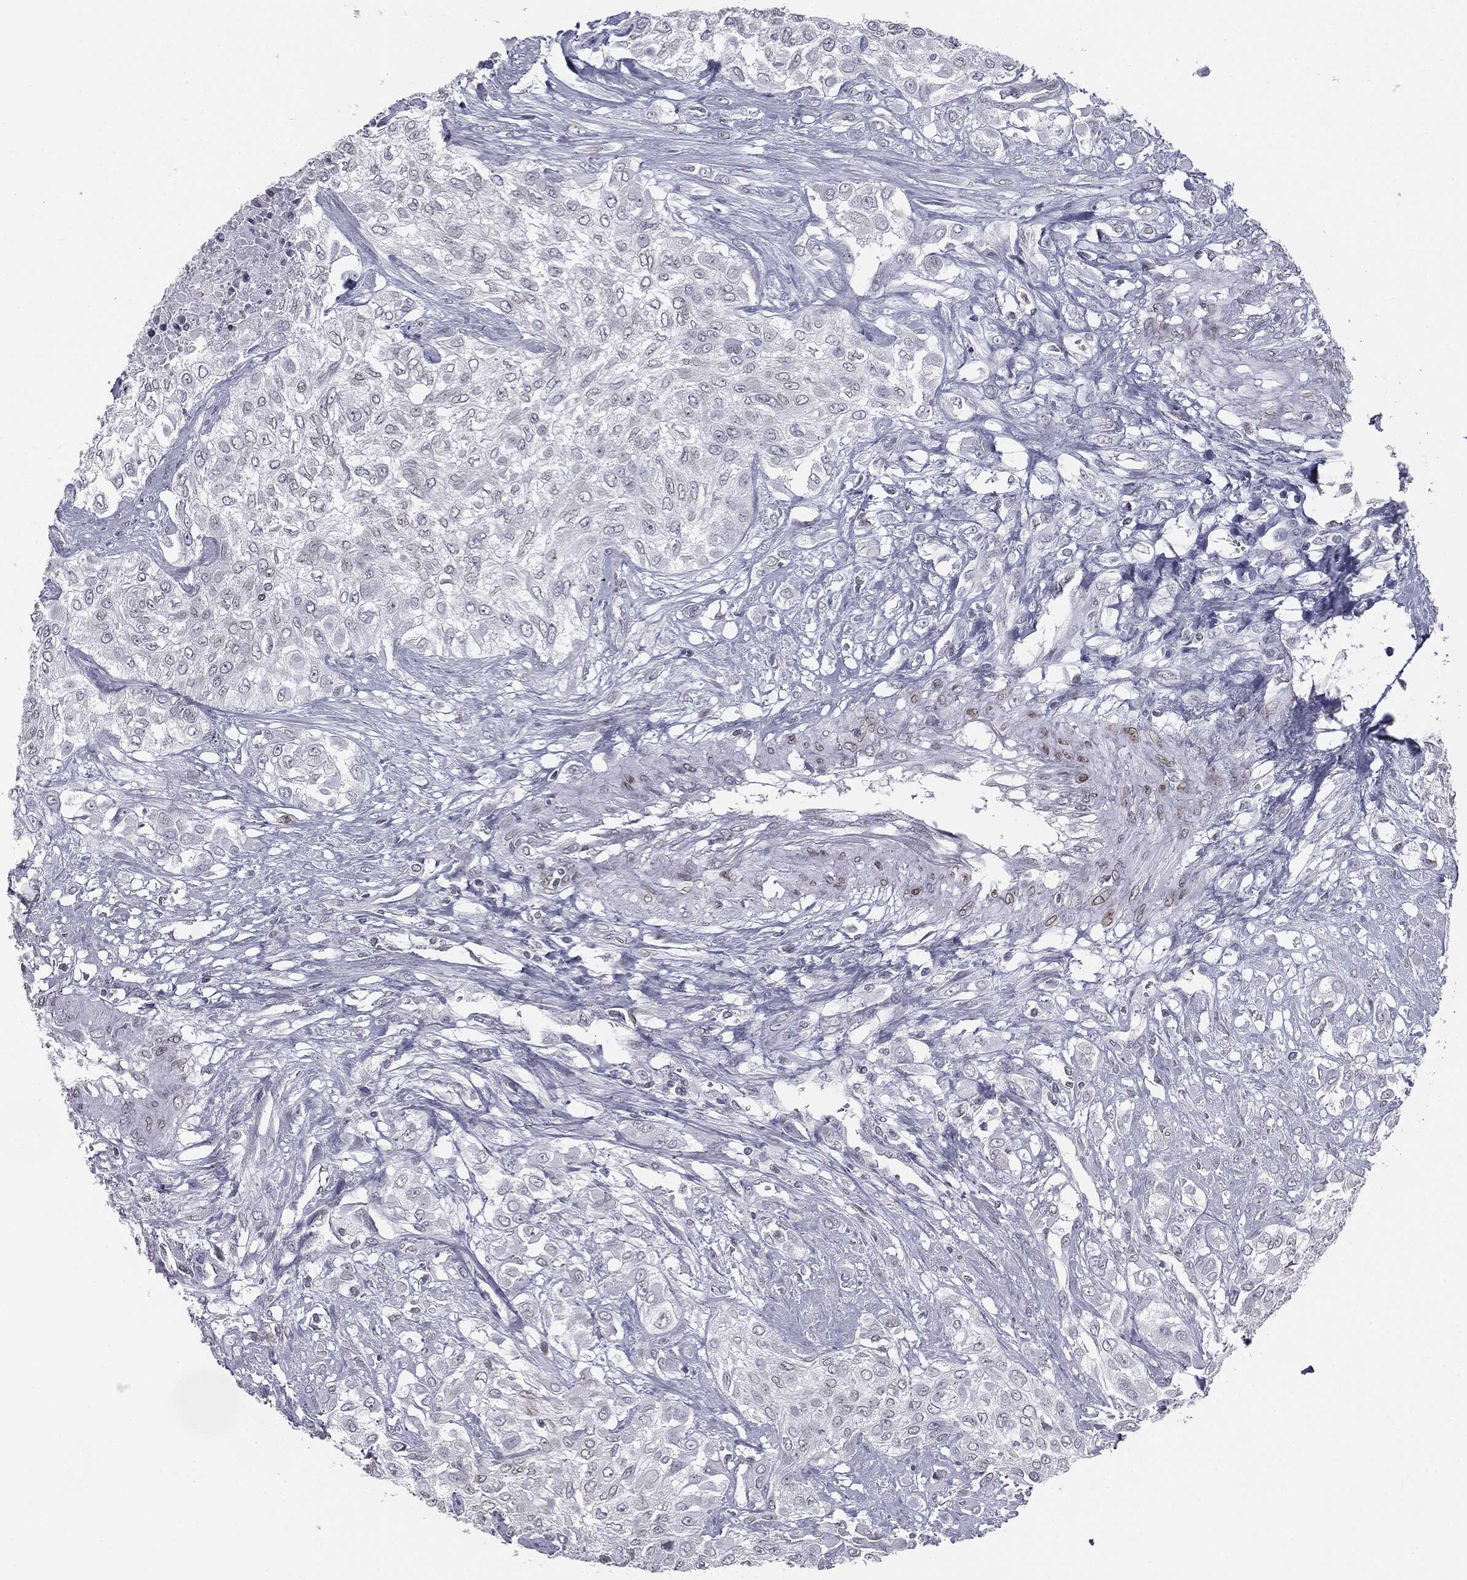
{"staining": {"intensity": "negative", "quantity": "none", "location": "none"}, "tissue": "urothelial cancer", "cell_type": "Tumor cells", "image_type": "cancer", "snomed": [{"axis": "morphology", "description": "Urothelial carcinoma, High grade"}, {"axis": "topography", "description": "Urinary bladder"}], "caption": "Human urothelial cancer stained for a protein using IHC exhibits no staining in tumor cells.", "gene": "ALDOB", "patient": {"sex": "male", "age": 57}}